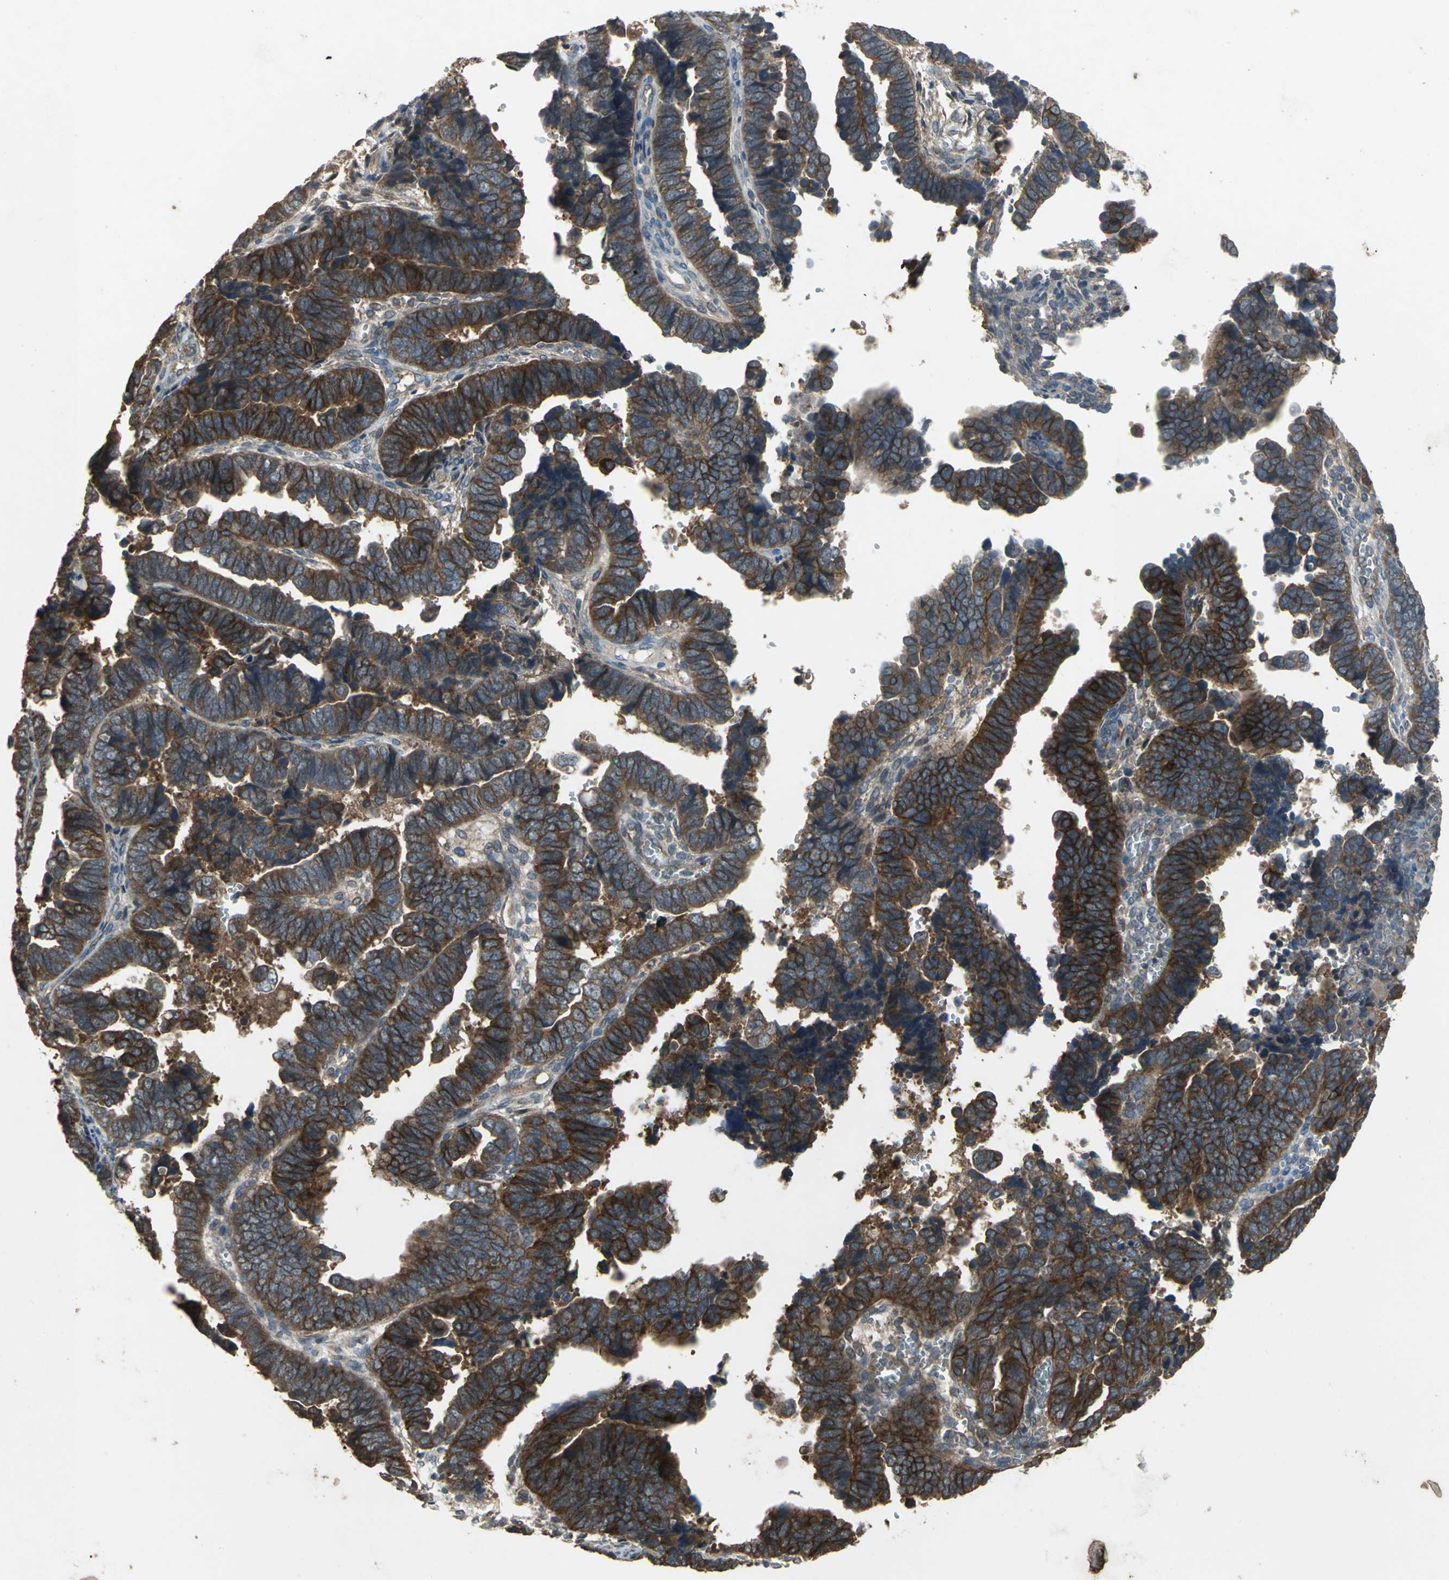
{"staining": {"intensity": "strong", "quantity": ">75%", "location": "cytoplasmic/membranous"}, "tissue": "endometrial cancer", "cell_type": "Tumor cells", "image_type": "cancer", "snomed": [{"axis": "morphology", "description": "Adenocarcinoma, NOS"}, {"axis": "topography", "description": "Endometrium"}], "caption": "Adenocarcinoma (endometrial) tissue demonstrates strong cytoplasmic/membranous expression in approximately >75% of tumor cells, visualized by immunohistochemistry.", "gene": "MET", "patient": {"sex": "female", "age": 75}}